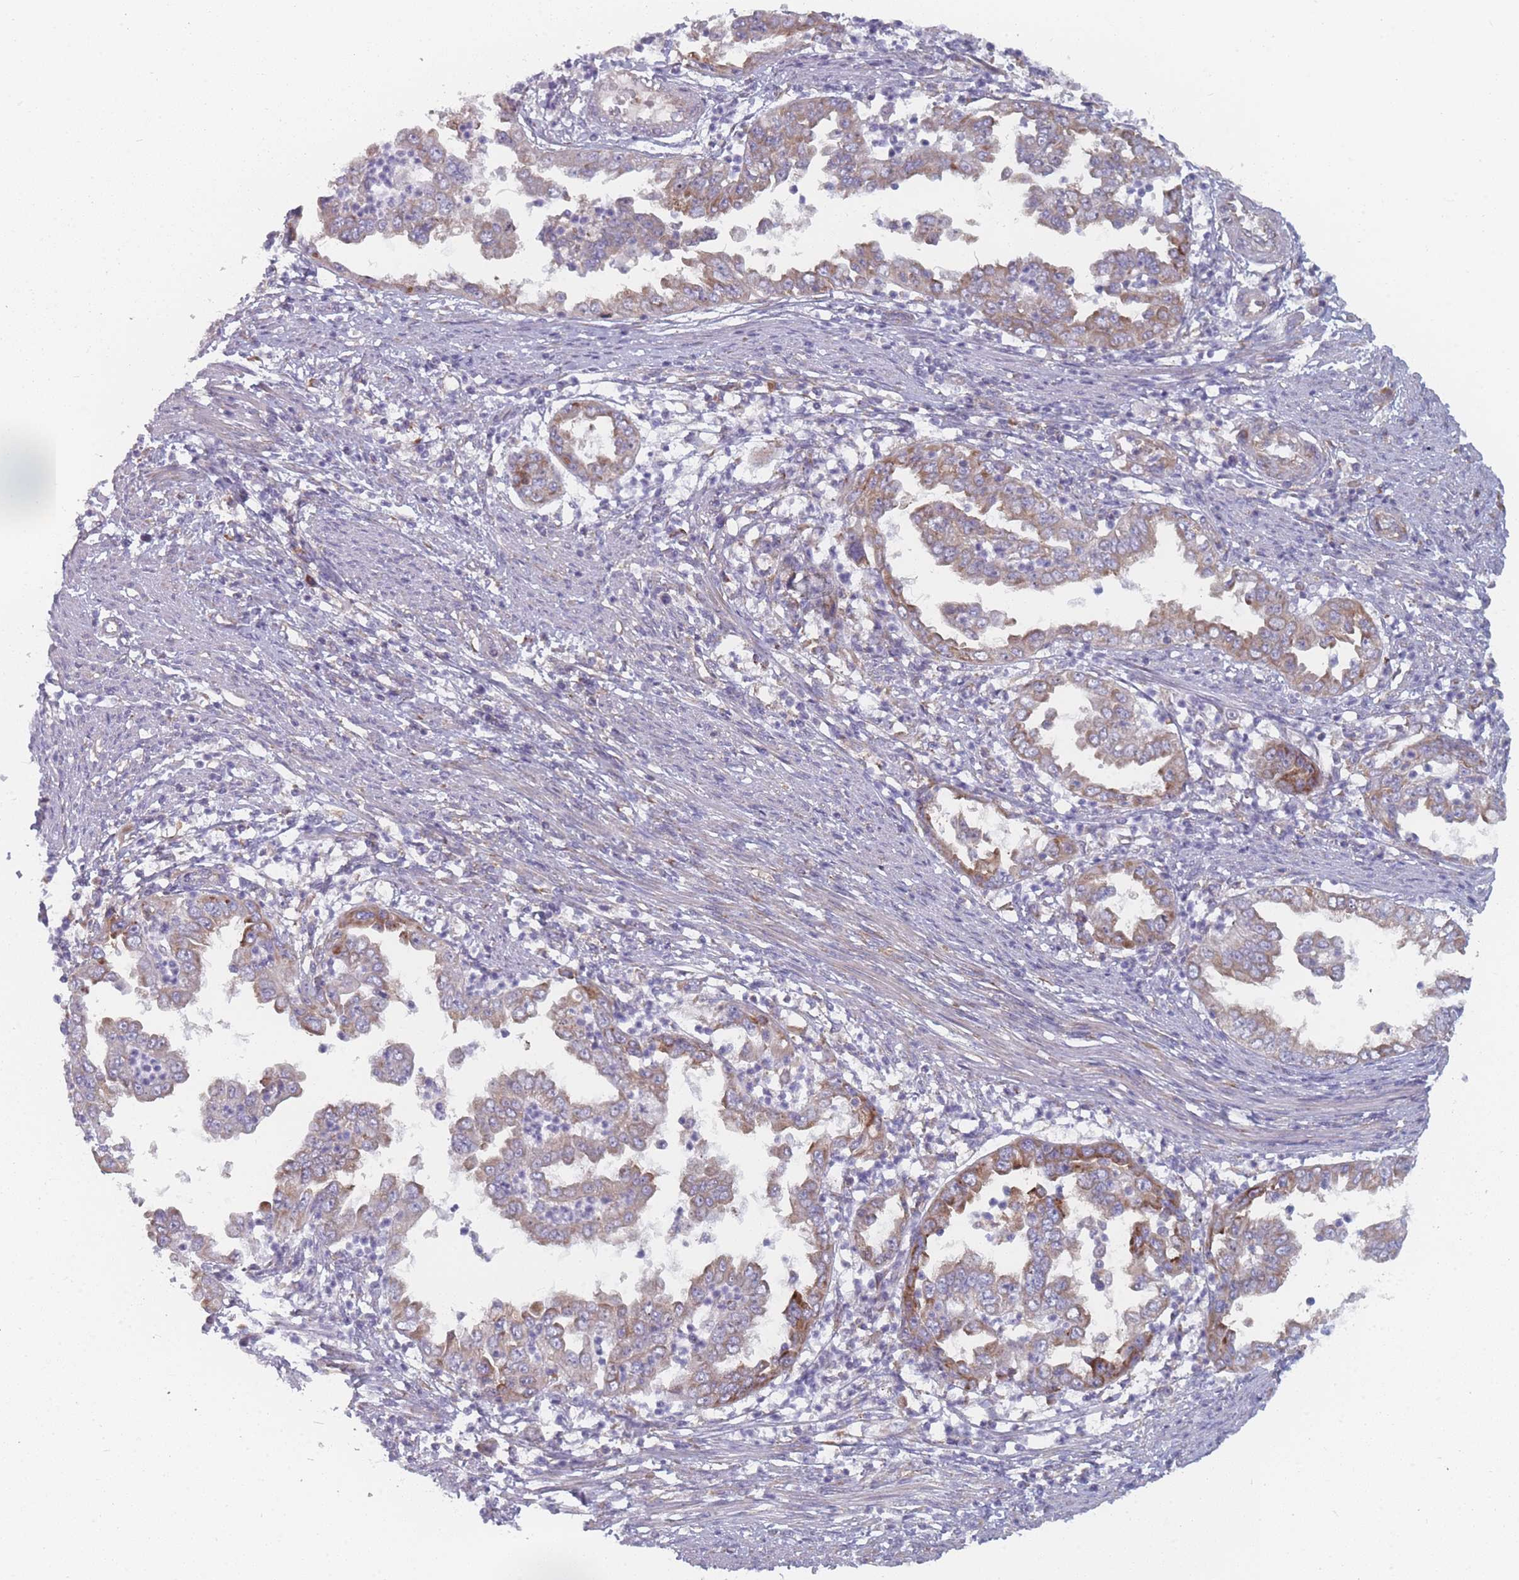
{"staining": {"intensity": "moderate", "quantity": ">75%", "location": "cytoplasmic/membranous"}, "tissue": "endometrial cancer", "cell_type": "Tumor cells", "image_type": "cancer", "snomed": [{"axis": "morphology", "description": "Adenocarcinoma, NOS"}, {"axis": "topography", "description": "Endometrium"}], "caption": "Protein staining reveals moderate cytoplasmic/membranous positivity in about >75% of tumor cells in endometrial cancer (adenocarcinoma).", "gene": "CACNG5", "patient": {"sex": "female", "age": 85}}